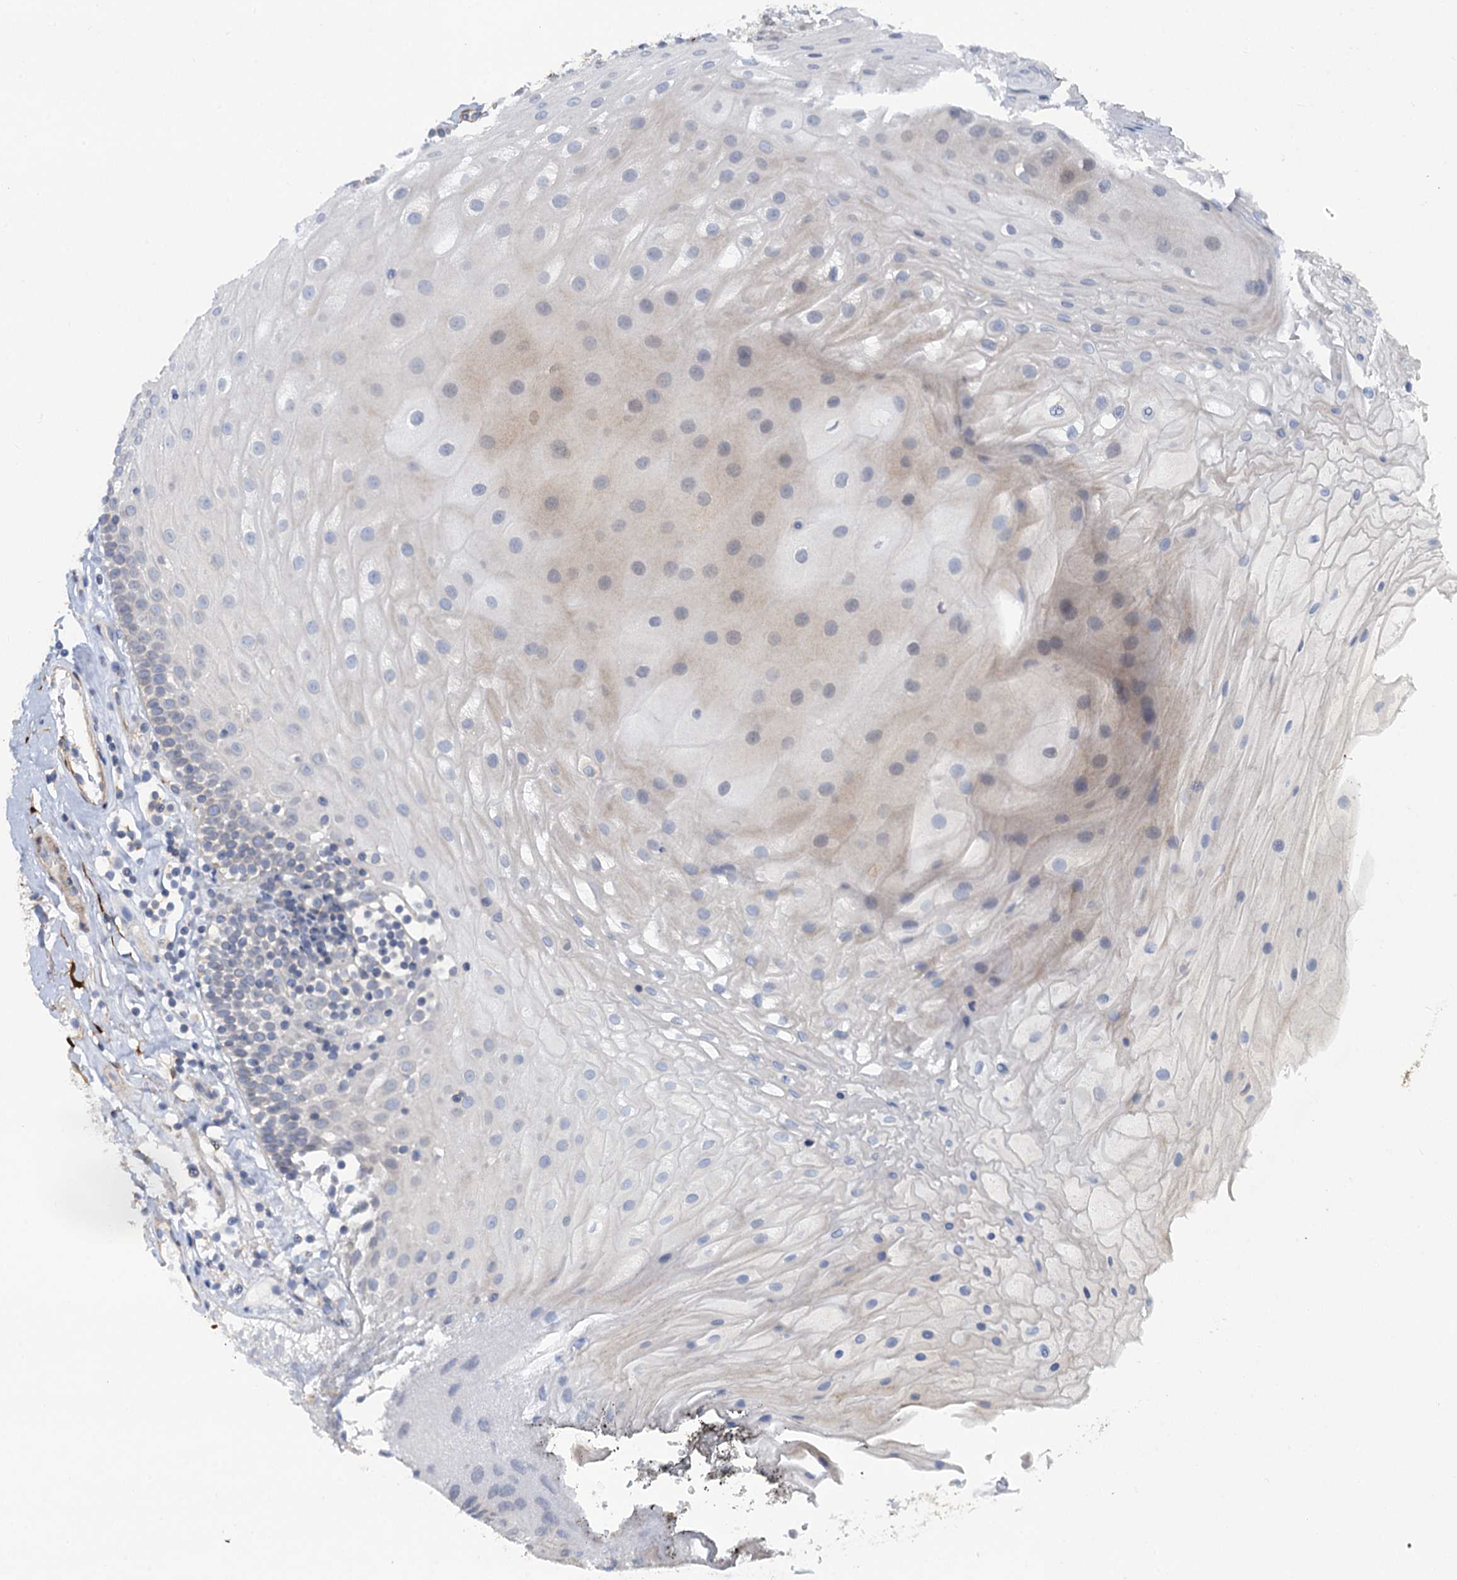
{"staining": {"intensity": "weak", "quantity": "<25%", "location": "cytoplasmic/membranous"}, "tissue": "oral mucosa", "cell_type": "Squamous epithelial cells", "image_type": "normal", "snomed": [{"axis": "morphology", "description": "Normal tissue, NOS"}, {"axis": "topography", "description": "Oral tissue"}], "caption": "DAB (3,3'-diaminobenzidine) immunohistochemical staining of benign oral mucosa exhibits no significant staining in squamous epithelial cells. (DAB immunohistochemistry with hematoxylin counter stain).", "gene": "POGLUT3", "patient": {"sex": "female", "age": 80}}